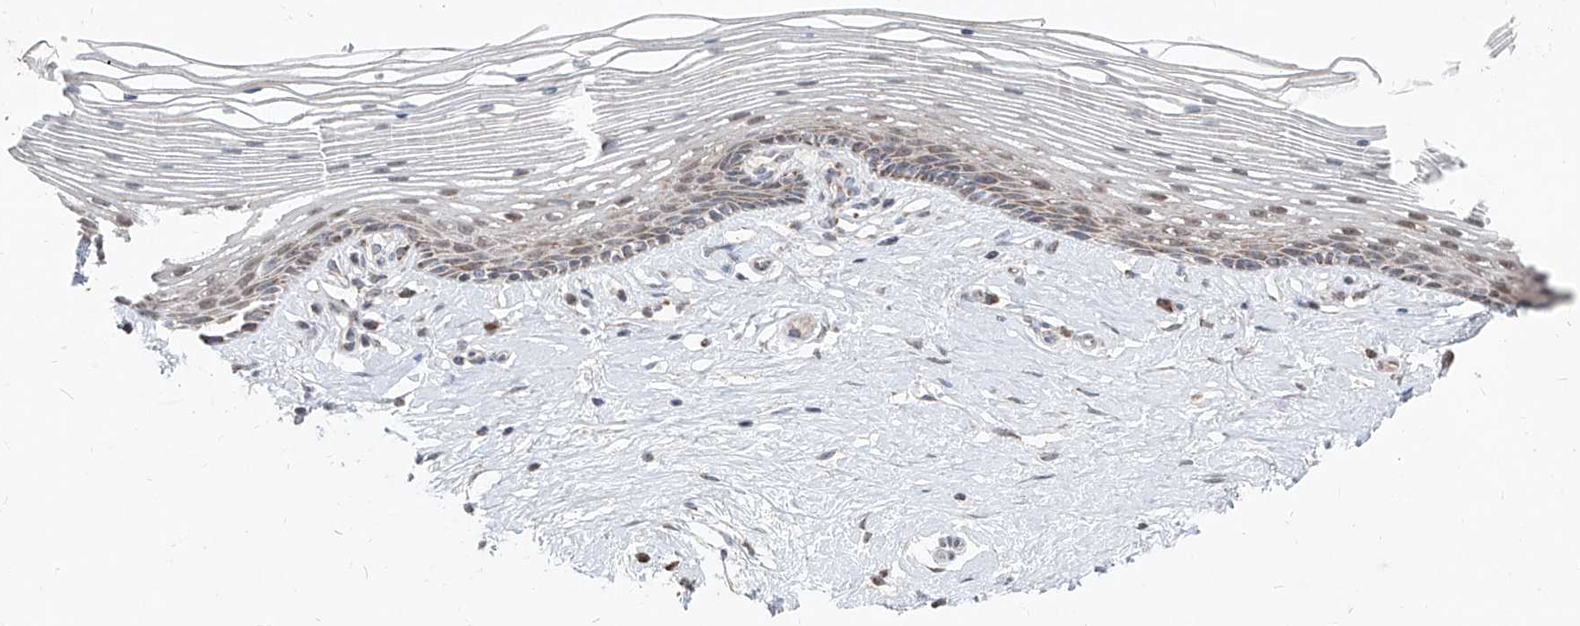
{"staining": {"intensity": "moderate", "quantity": "25%-75%", "location": "cytoplasmic/membranous"}, "tissue": "vagina", "cell_type": "Squamous epithelial cells", "image_type": "normal", "snomed": [{"axis": "morphology", "description": "Normal tissue, NOS"}, {"axis": "topography", "description": "Vagina"}], "caption": "Squamous epithelial cells reveal medium levels of moderate cytoplasmic/membranous expression in approximately 25%-75% of cells in normal vagina.", "gene": "NDUFB3", "patient": {"sex": "female", "age": 46}}